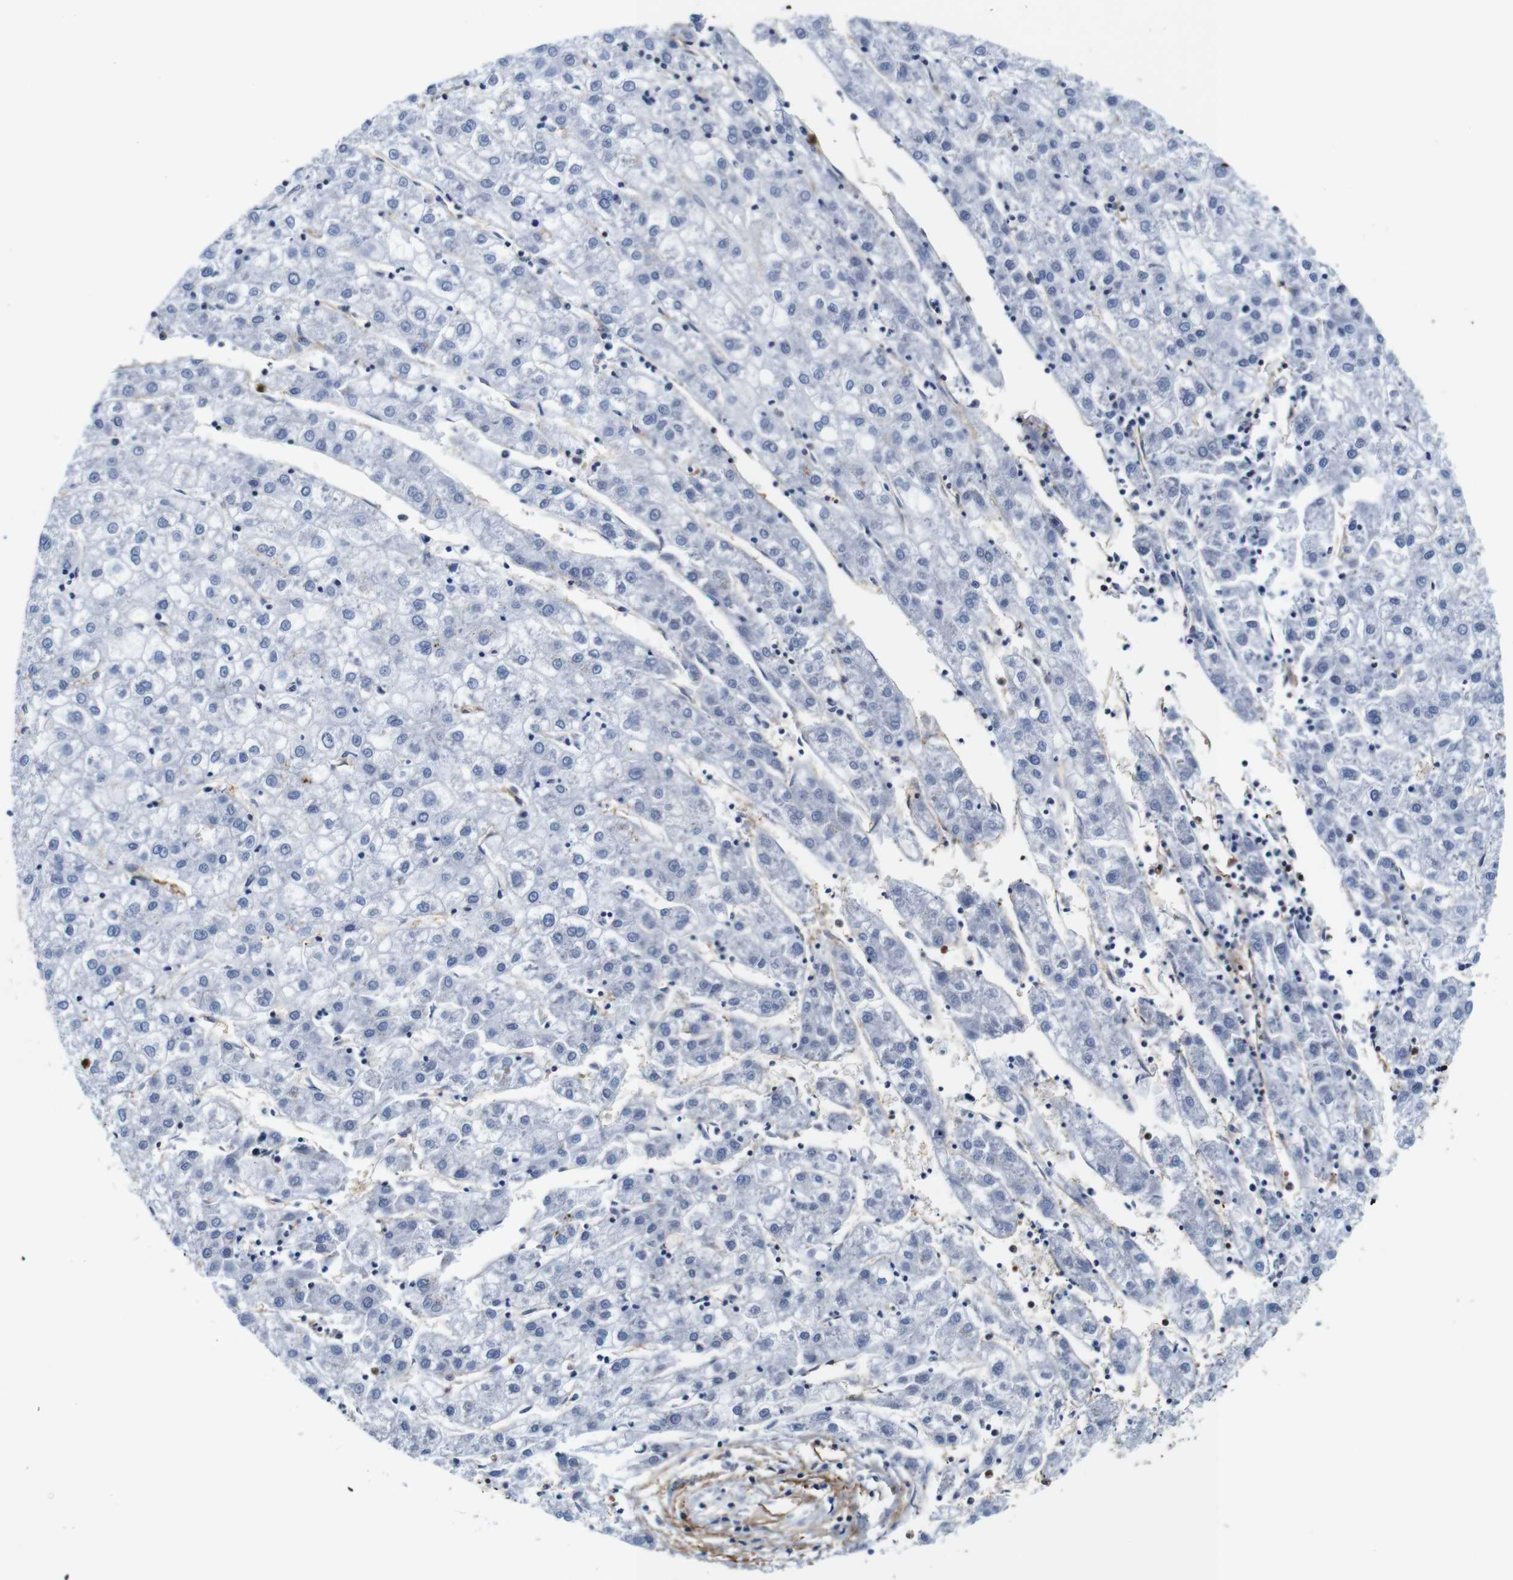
{"staining": {"intensity": "negative", "quantity": "none", "location": "none"}, "tissue": "liver cancer", "cell_type": "Tumor cells", "image_type": "cancer", "snomed": [{"axis": "morphology", "description": "Carcinoma, Hepatocellular, NOS"}, {"axis": "topography", "description": "Liver"}], "caption": "This is a histopathology image of immunohistochemistry (IHC) staining of liver cancer, which shows no expression in tumor cells. (DAB immunohistochemistry (IHC) with hematoxylin counter stain).", "gene": "ANXA1", "patient": {"sex": "male", "age": 72}}